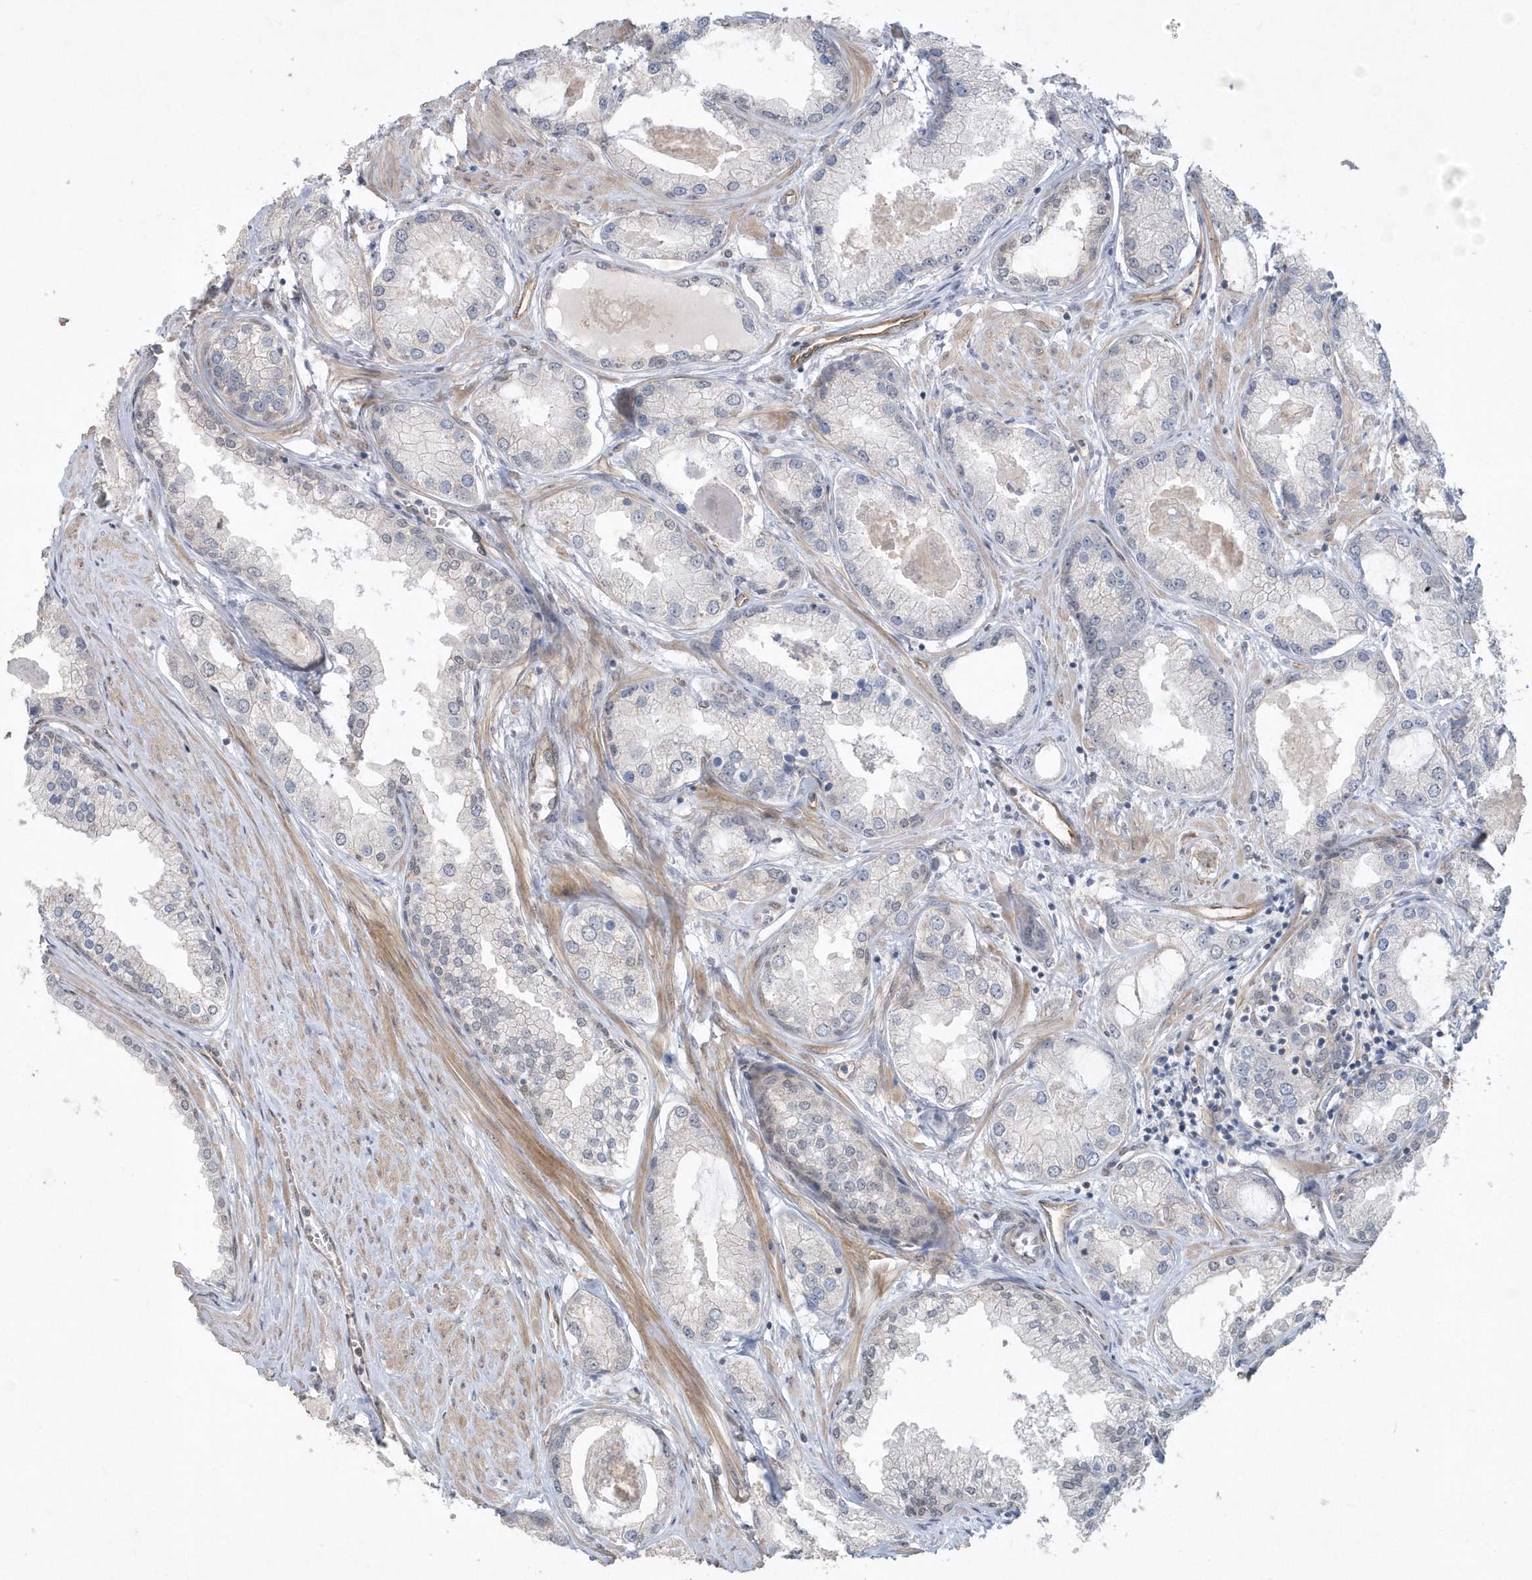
{"staining": {"intensity": "negative", "quantity": "none", "location": "none"}, "tissue": "prostate cancer", "cell_type": "Tumor cells", "image_type": "cancer", "snomed": [{"axis": "morphology", "description": "Adenocarcinoma, Low grade"}, {"axis": "topography", "description": "Prostate"}], "caption": "This photomicrograph is of prostate cancer stained with immunohistochemistry to label a protein in brown with the nuclei are counter-stained blue. There is no positivity in tumor cells. Nuclei are stained in blue.", "gene": "RAI14", "patient": {"sex": "male", "age": 62}}